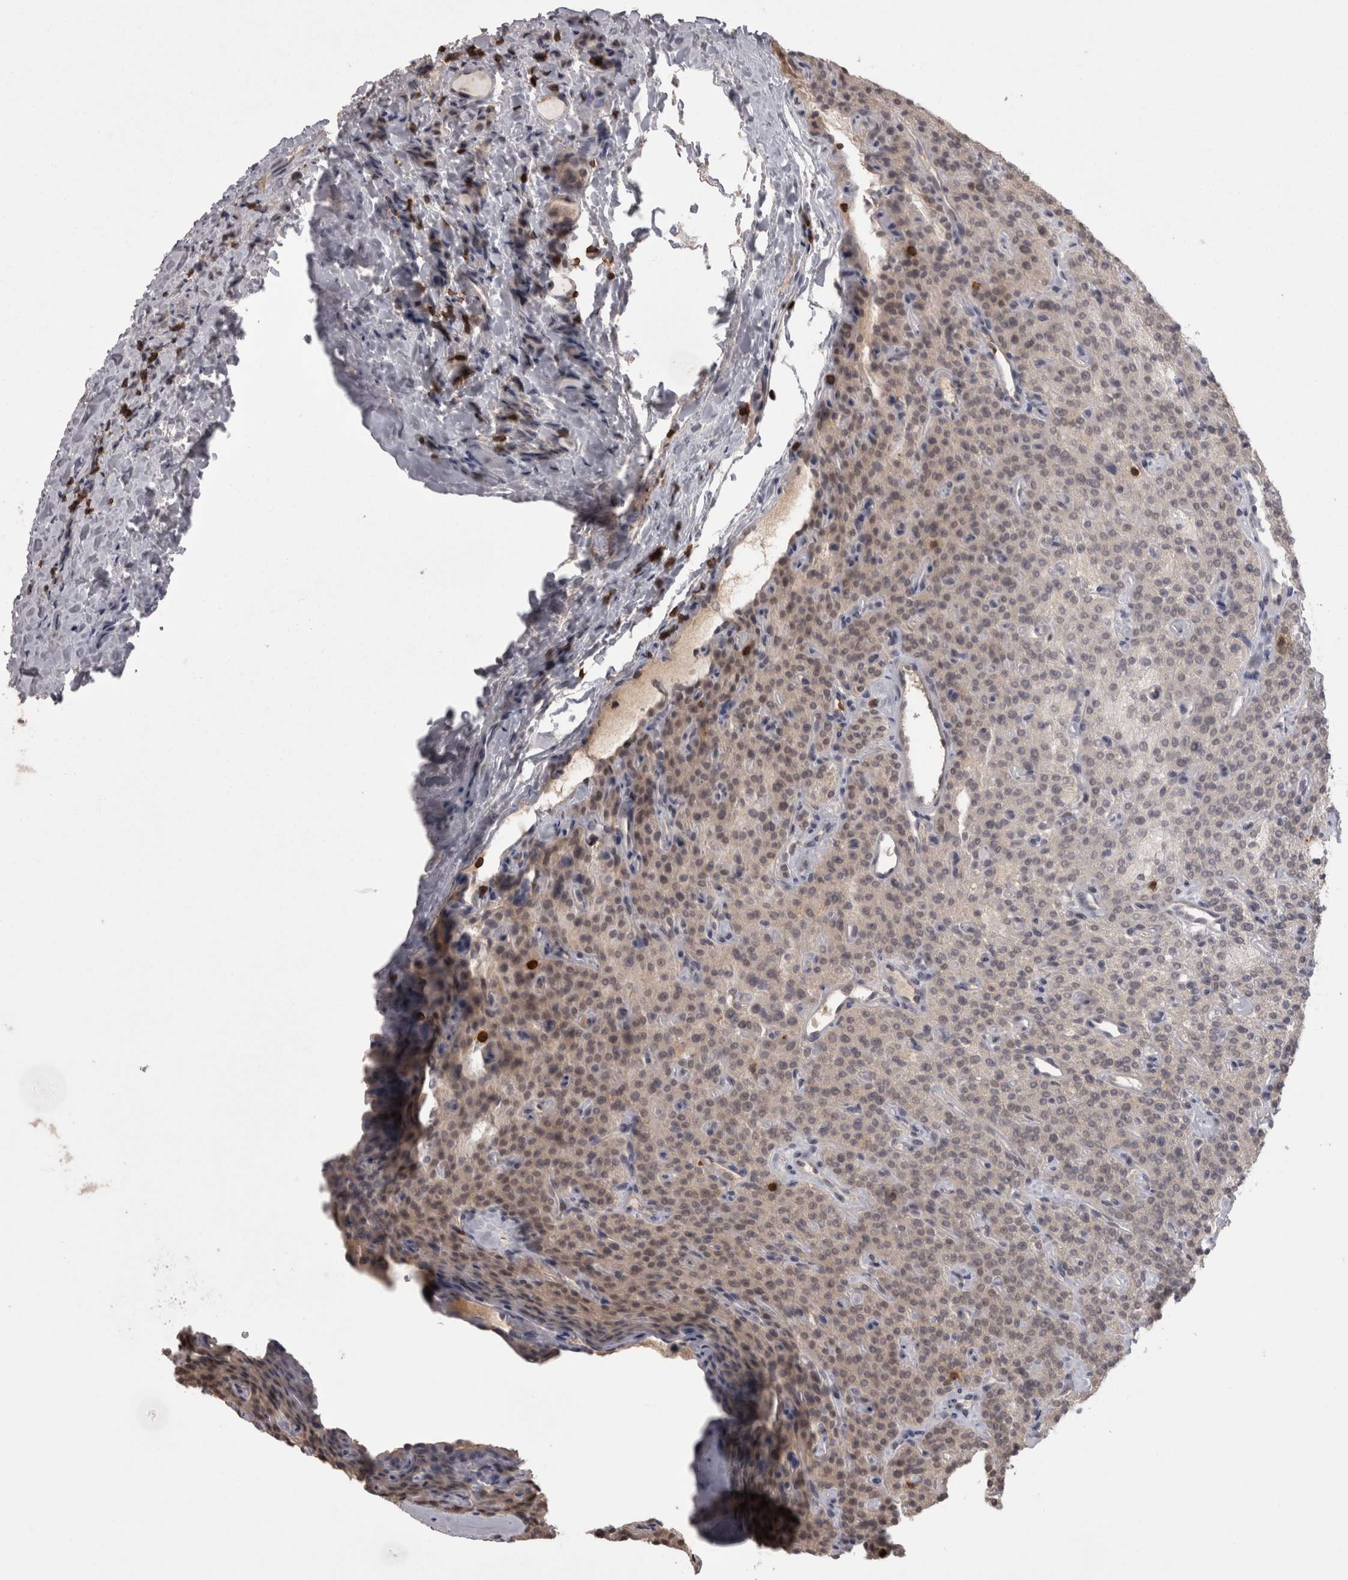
{"staining": {"intensity": "weak", "quantity": "25%-75%", "location": "cytoplasmic/membranous"}, "tissue": "parathyroid gland", "cell_type": "Glandular cells", "image_type": "normal", "snomed": [{"axis": "morphology", "description": "Normal tissue, NOS"}, {"axis": "topography", "description": "Parathyroid gland"}], "caption": "Unremarkable parathyroid gland was stained to show a protein in brown. There is low levels of weak cytoplasmic/membranous staining in about 25%-75% of glandular cells. (Stains: DAB (3,3'-diaminobenzidine) in brown, nuclei in blue, Microscopy: brightfield microscopy at high magnification).", "gene": "SKAP1", "patient": {"sex": "male", "age": 46}}